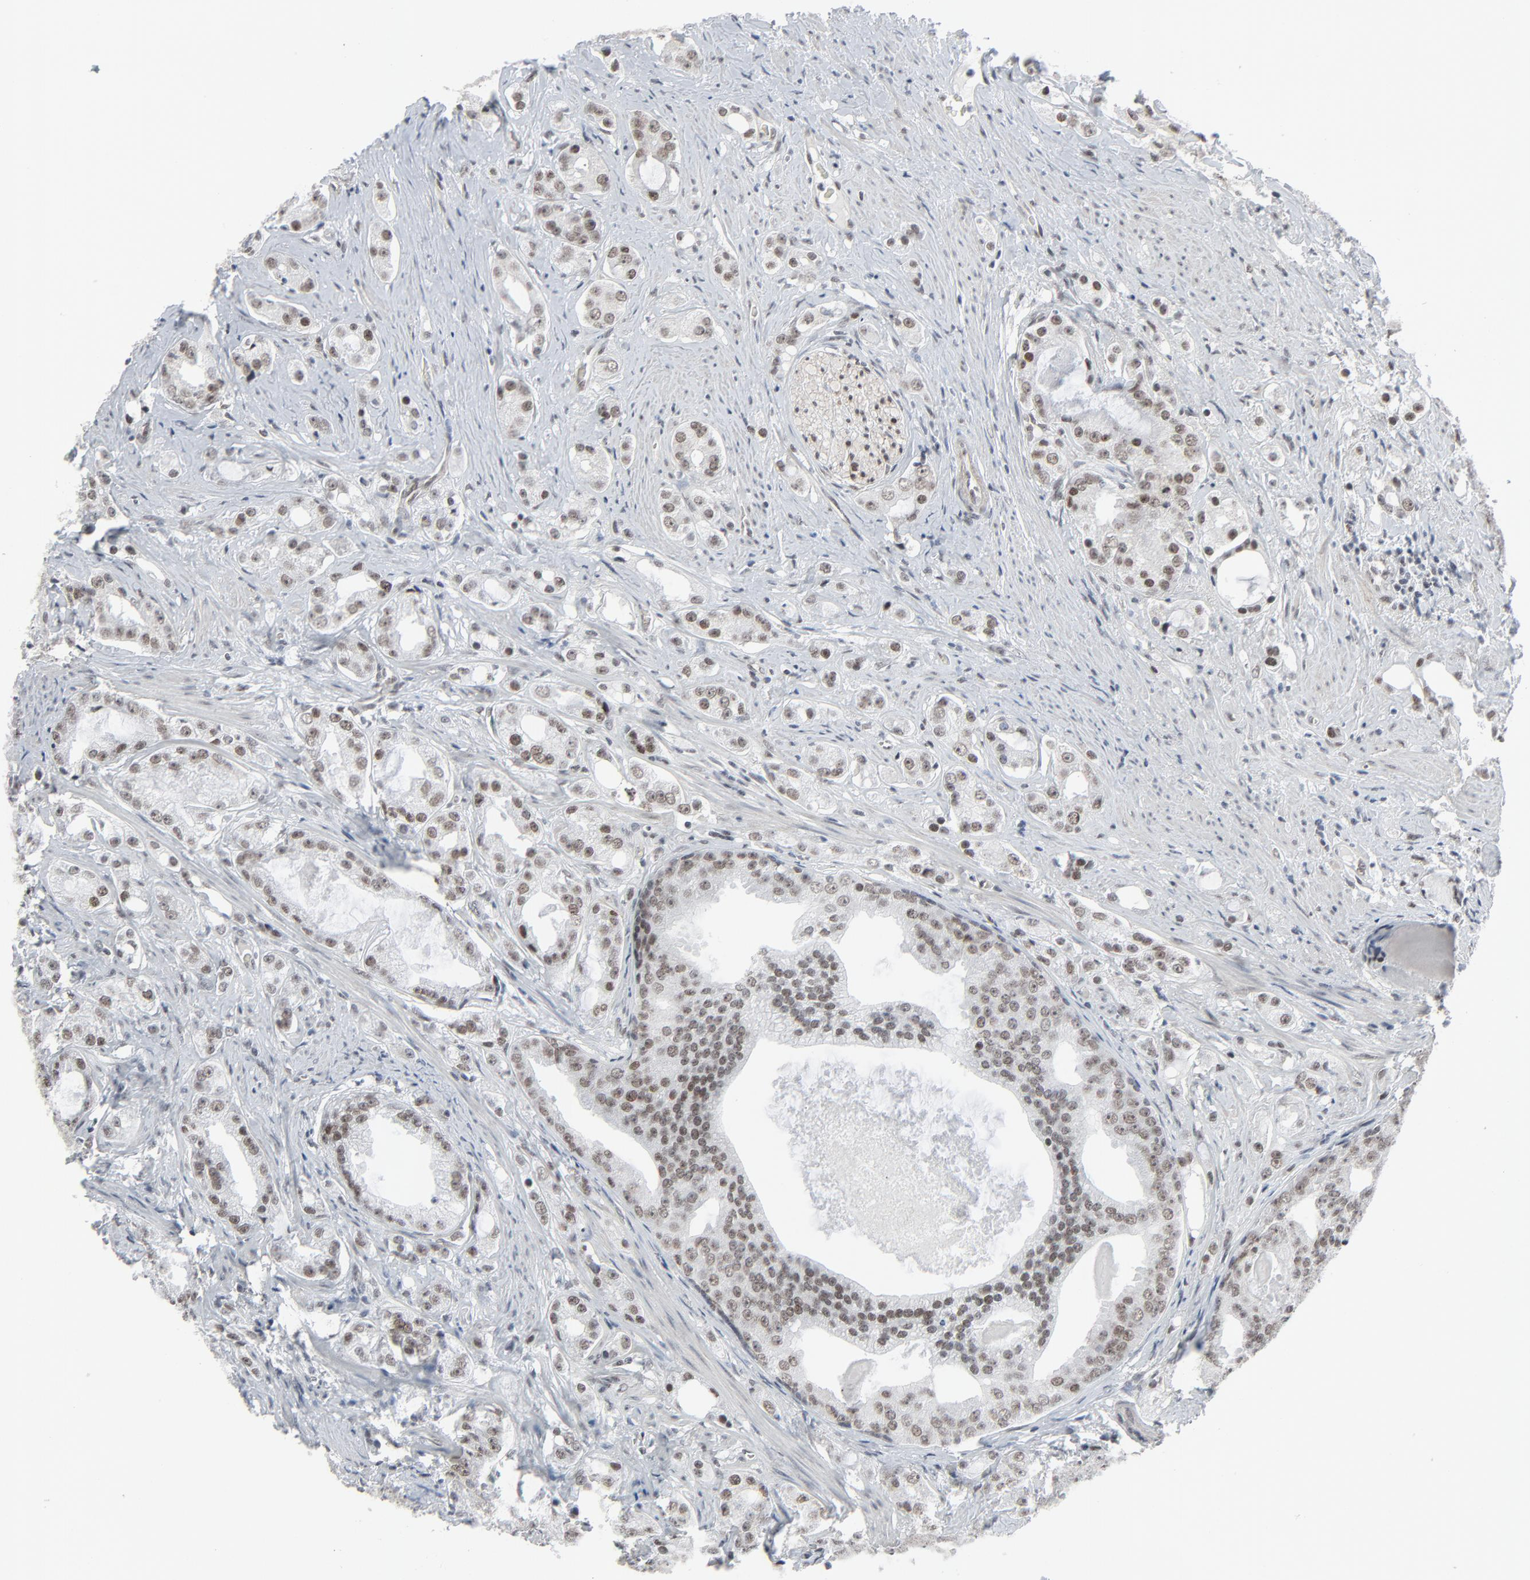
{"staining": {"intensity": "moderate", "quantity": "25%-75%", "location": "nuclear"}, "tissue": "prostate cancer", "cell_type": "Tumor cells", "image_type": "cancer", "snomed": [{"axis": "morphology", "description": "Adenocarcinoma, High grade"}, {"axis": "topography", "description": "Prostate"}], "caption": "DAB (3,3'-diaminobenzidine) immunohistochemical staining of prostate cancer shows moderate nuclear protein staining in about 25%-75% of tumor cells.", "gene": "FBXO28", "patient": {"sex": "male", "age": 68}}